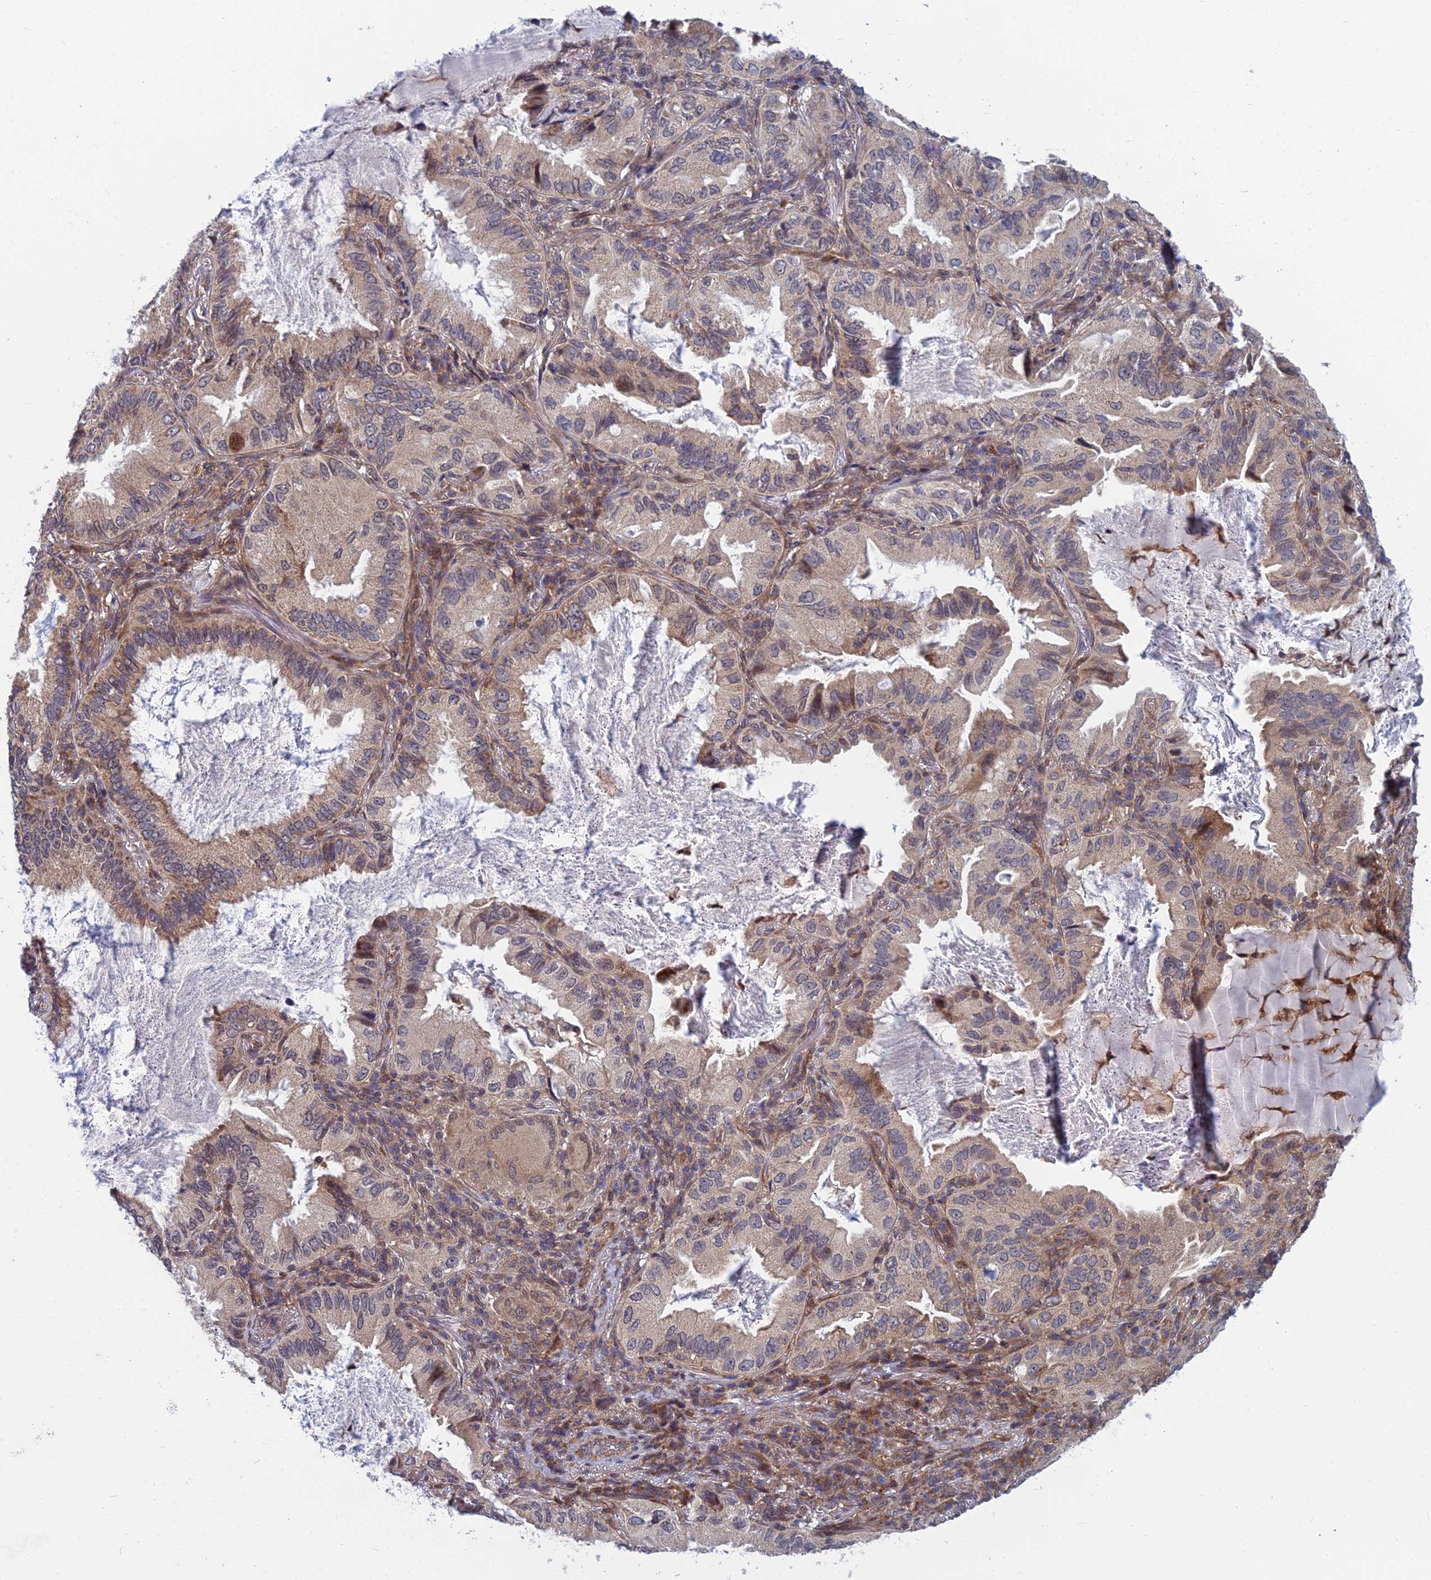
{"staining": {"intensity": "weak", "quantity": "<25%", "location": "cytoplasmic/membranous"}, "tissue": "lung cancer", "cell_type": "Tumor cells", "image_type": "cancer", "snomed": [{"axis": "morphology", "description": "Adenocarcinoma, NOS"}, {"axis": "topography", "description": "Lung"}], "caption": "Tumor cells show no significant expression in lung cancer.", "gene": "COMMD2", "patient": {"sex": "female", "age": 69}}